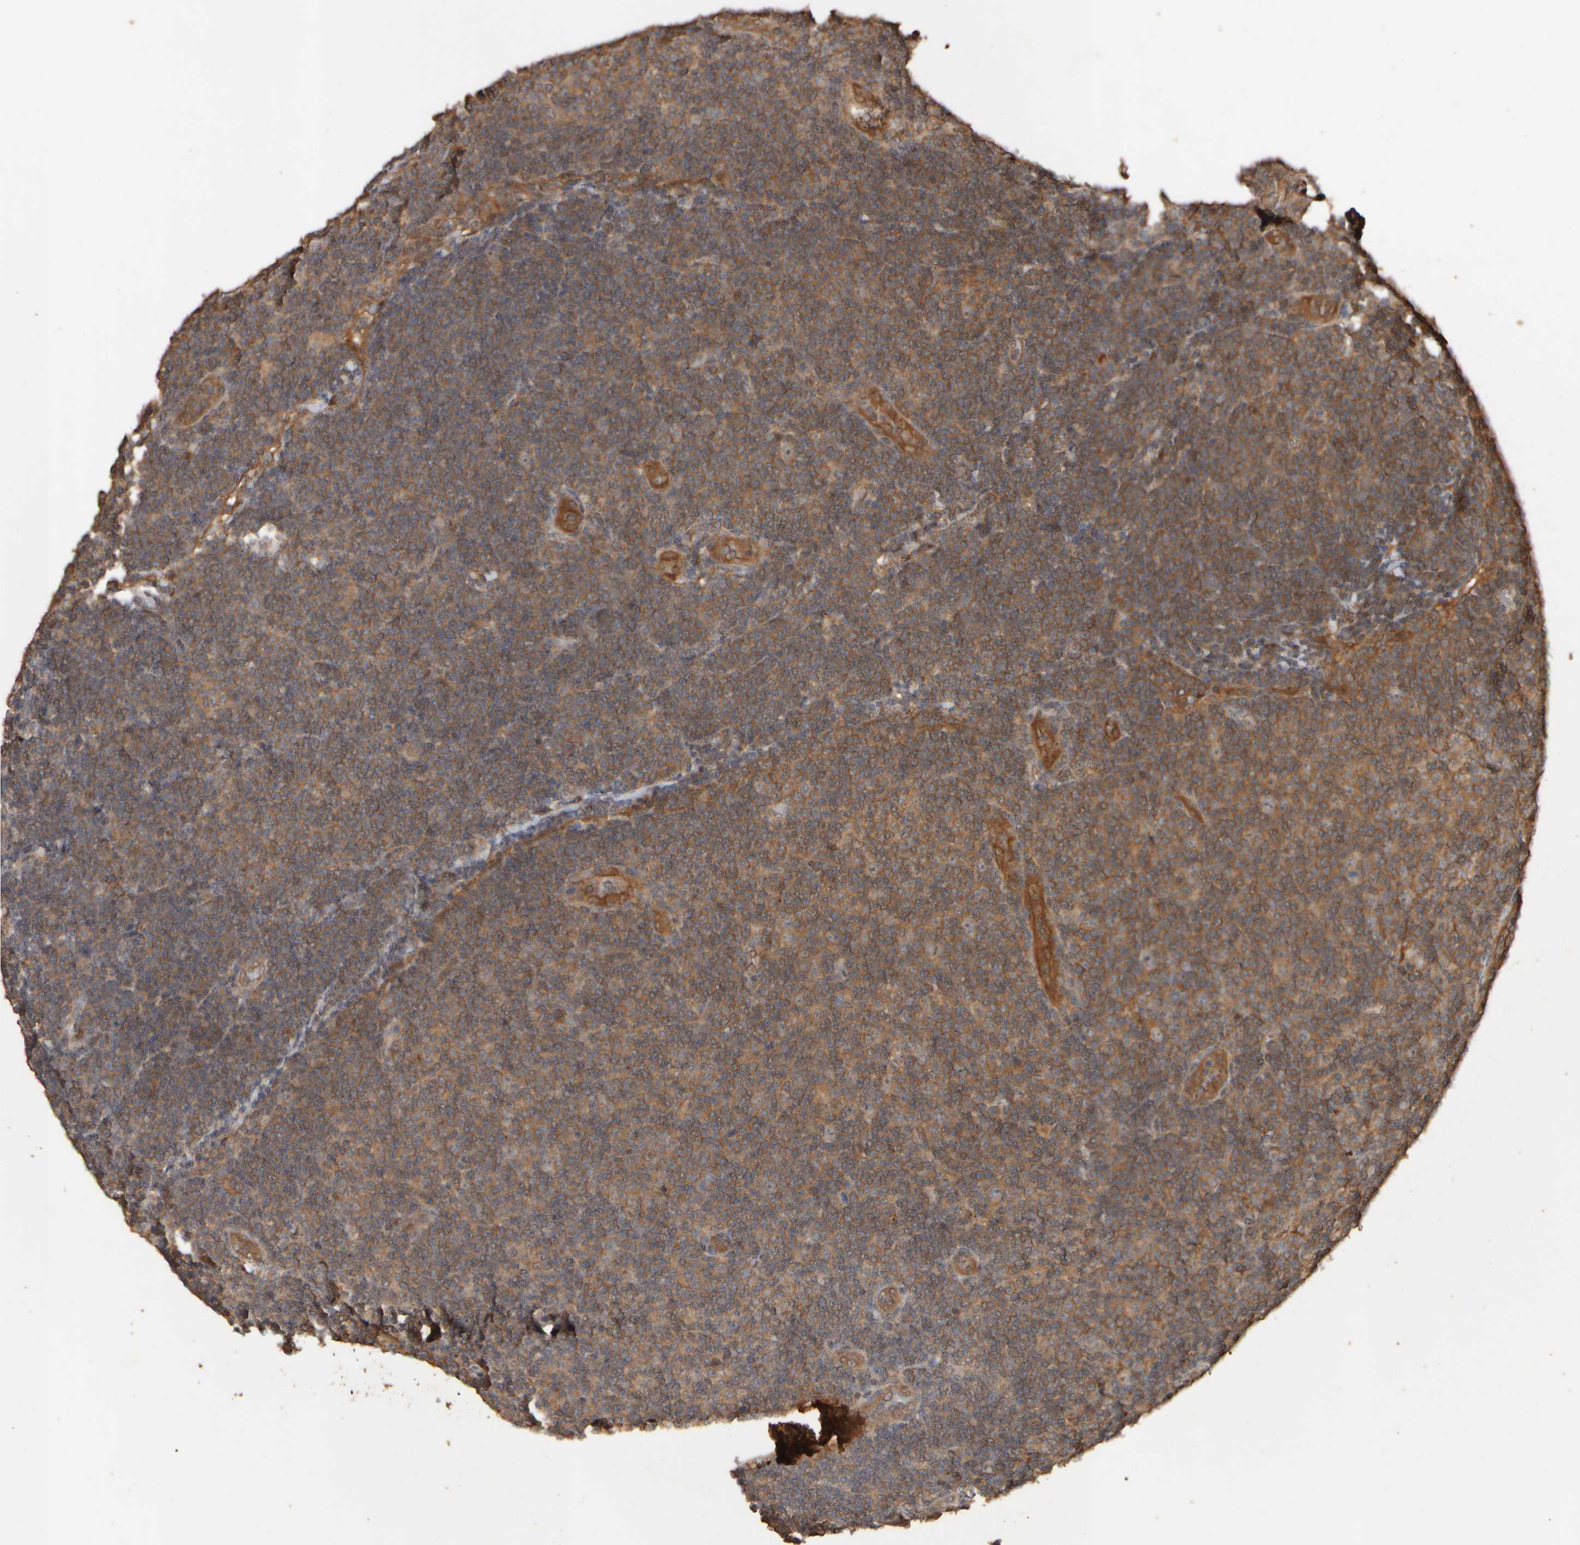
{"staining": {"intensity": "moderate", "quantity": ">75%", "location": "cytoplasmic/membranous"}, "tissue": "lymphoma", "cell_type": "Tumor cells", "image_type": "cancer", "snomed": [{"axis": "morphology", "description": "Malignant lymphoma, non-Hodgkin's type, Low grade"}, {"axis": "topography", "description": "Lymph node"}], "caption": "Lymphoma tissue demonstrates moderate cytoplasmic/membranous staining in approximately >75% of tumor cells, visualized by immunohistochemistry.", "gene": "SPHK1", "patient": {"sex": "male", "age": 83}}